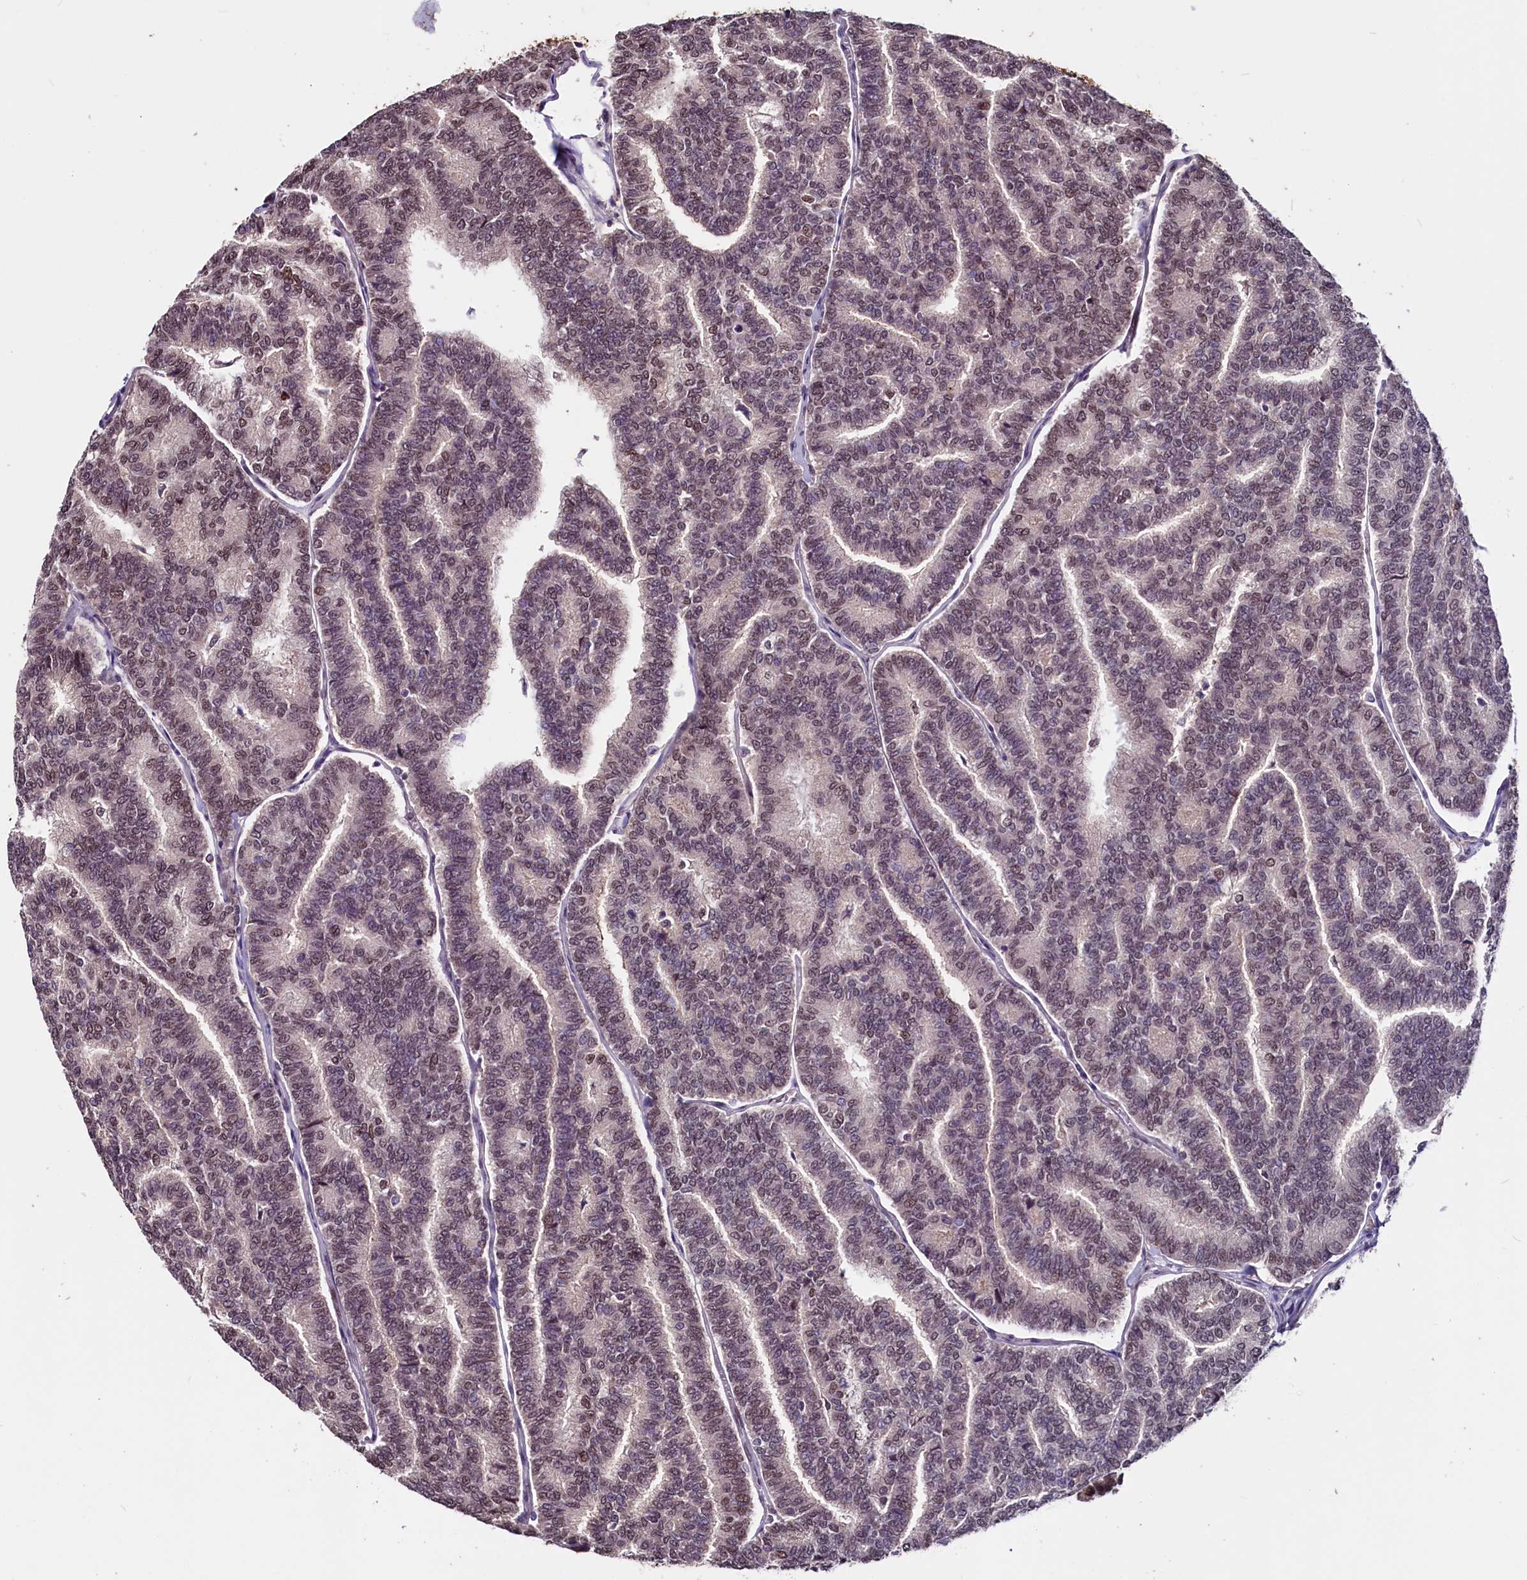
{"staining": {"intensity": "weak", "quantity": "25%-75%", "location": "nuclear"}, "tissue": "thyroid cancer", "cell_type": "Tumor cells", "image_type": "cancer", "snomed": [{"axis": "morphology", "description": "Papillary adenocarcinoma, NOS"}, {"axis": "topography", "description": "Thyroid gland"}], "caption": "This image exhibits thyroid cancer (papillary adenocarcinoma) stained with IHC to label a protein in brown. The nuclear of tumor cells show weak positivity for the protein. Nuclei are counter-stained blue.", "gene": "RNMT", "patient": {"sex": "female", "age": 35}}